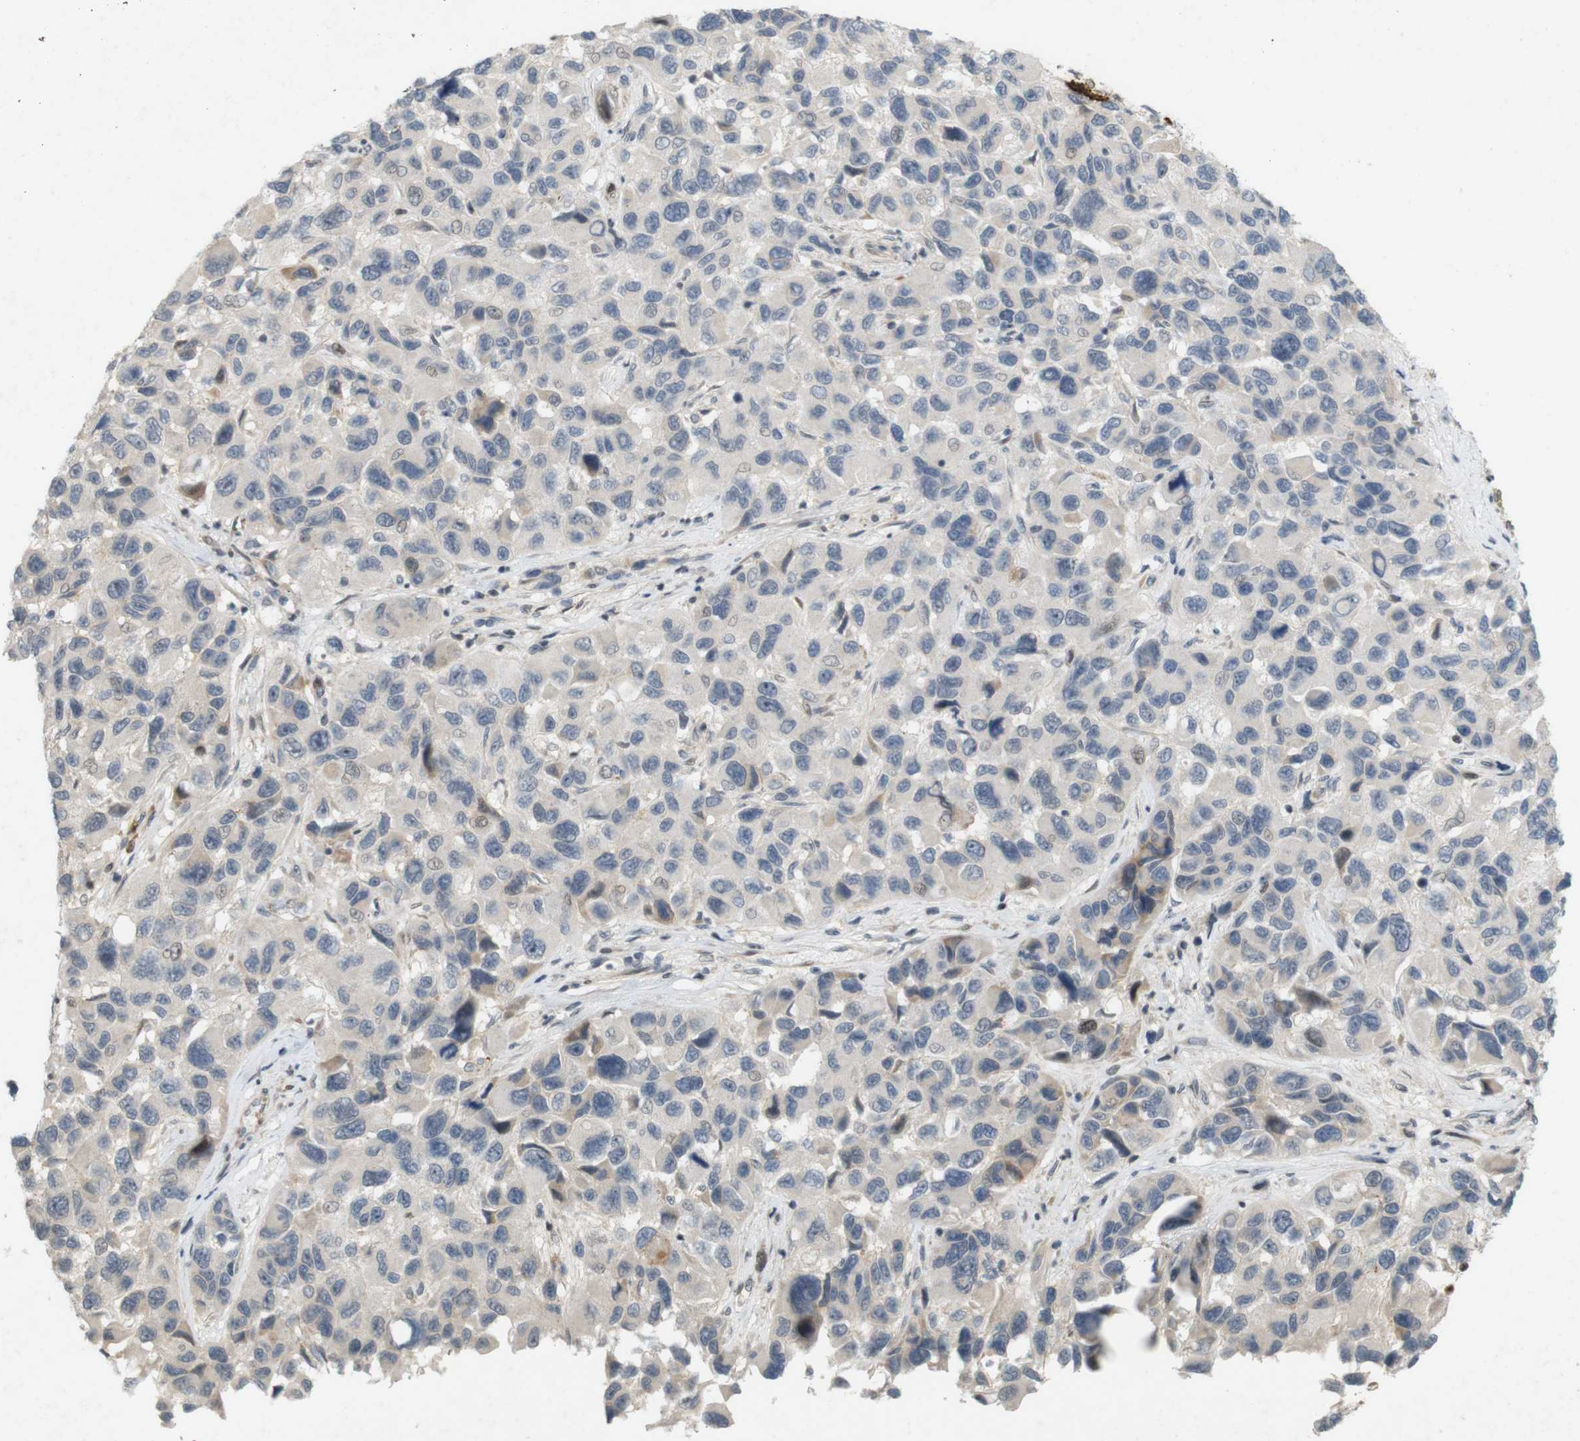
{"staining": {"intensity": "moderate", "quantity": "<25%", "location": "cytoplasmic/membranous"}, "tissue": "melanoma", "cell_type": "Tumor cells", "image_type": "cancer", "snomed": [{"axis": "morphology", "description": "Malignant melanoma, NOS"}, {"axis": "topography", "description": "Skin"}], "caption": "Approximately <25% of tumor cells in human malignant melanoma display moderate cytoplasmic/membranous protein expression as visualized by brown immunohistochemical staining.", "gene": "PPP1R14A", "patient": {"sex": "male", "age": 53}}